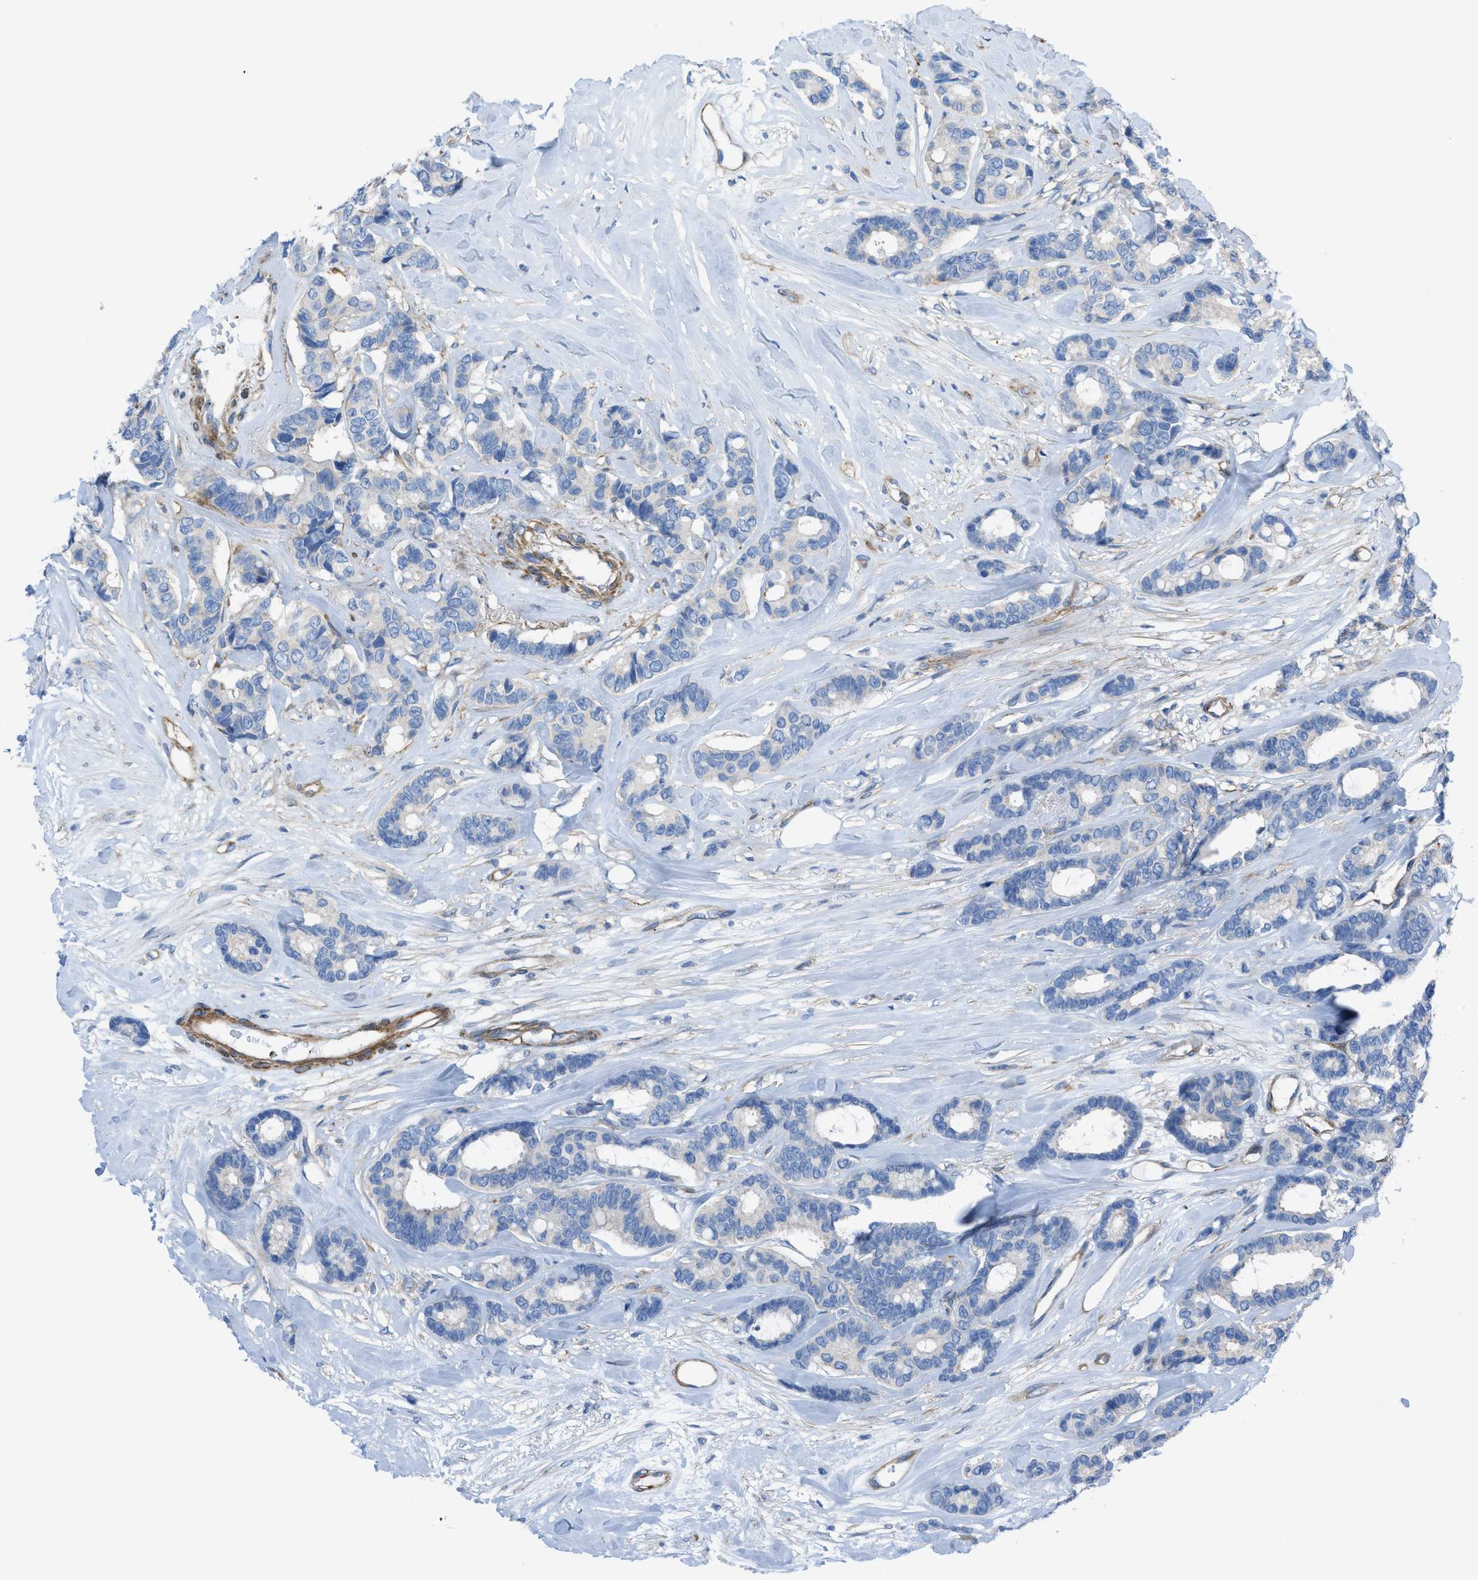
{"staining": {"intensity": "negative", "quantity": "none", "location": "none"}, "tissue": "breast cancer", "cell_type": "Tumor cells", "image_type": "cancer", "snomed": [{"axis": "morphology", "description": "Duct carcinoma"}, {"axis": "topography", "description": "Breast"}], "caption": "Histopathology image shows no protein positivity in tumor cells of breast invasive ductal carcinoma tissue.", "gene": "KCNH7", "patient": {"sex": "female", "age": 87}}